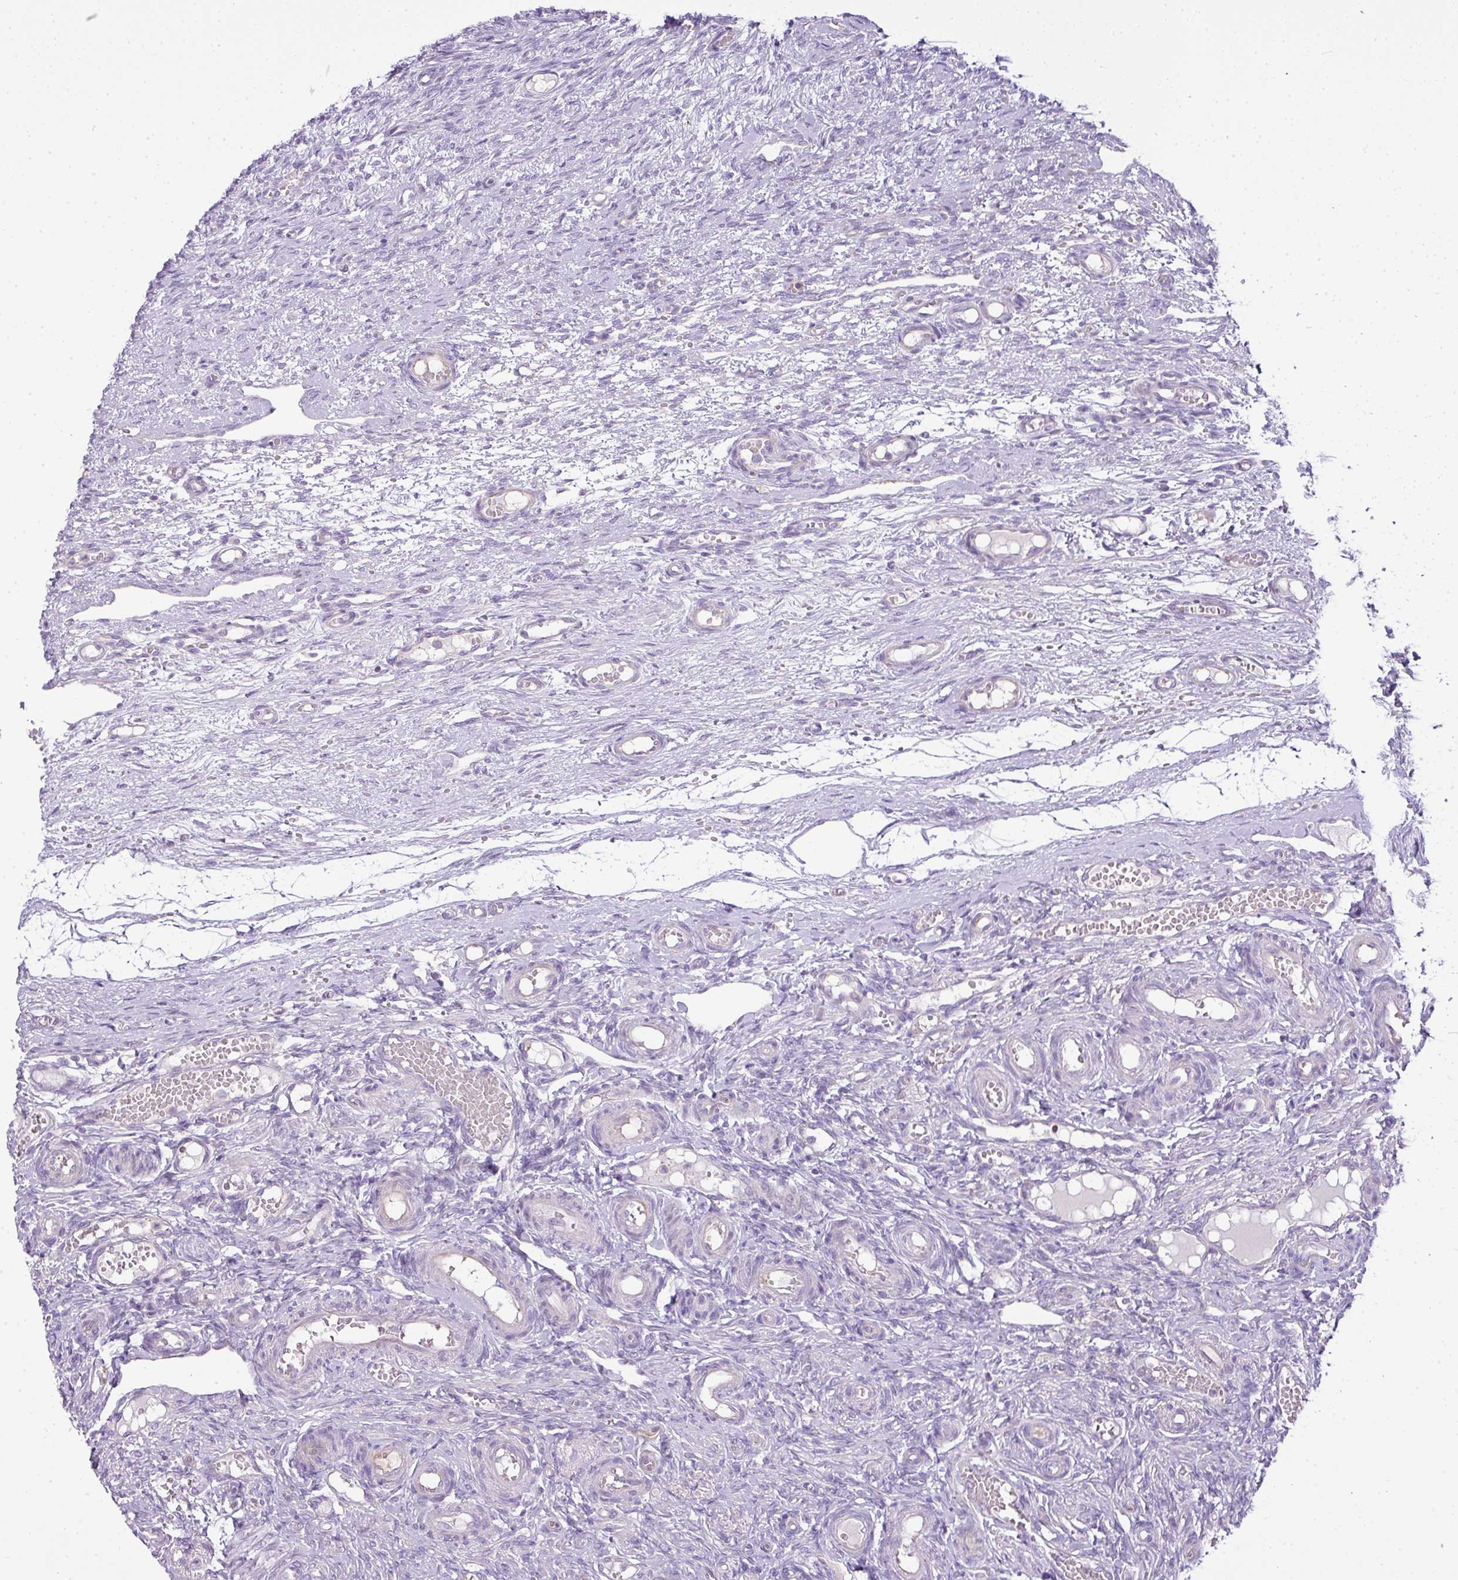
{"staining": {"intensity": "negative", "quantity": "none", "location": "none"}, "tissue": "ovary", "cell_type": "Follicle cells", "image_type": "normal", "snomed": [{"axis": "morphology", "description": "Adenocarcinoma, NOS"}, {"axis": "topography", "description": "Endometrium"}], "caption": "Protein analysis of benign ovary displays no significant expression in follicle cells.", "gene": "HOXC13", "patient": {"sex": "female", "age": 32}}